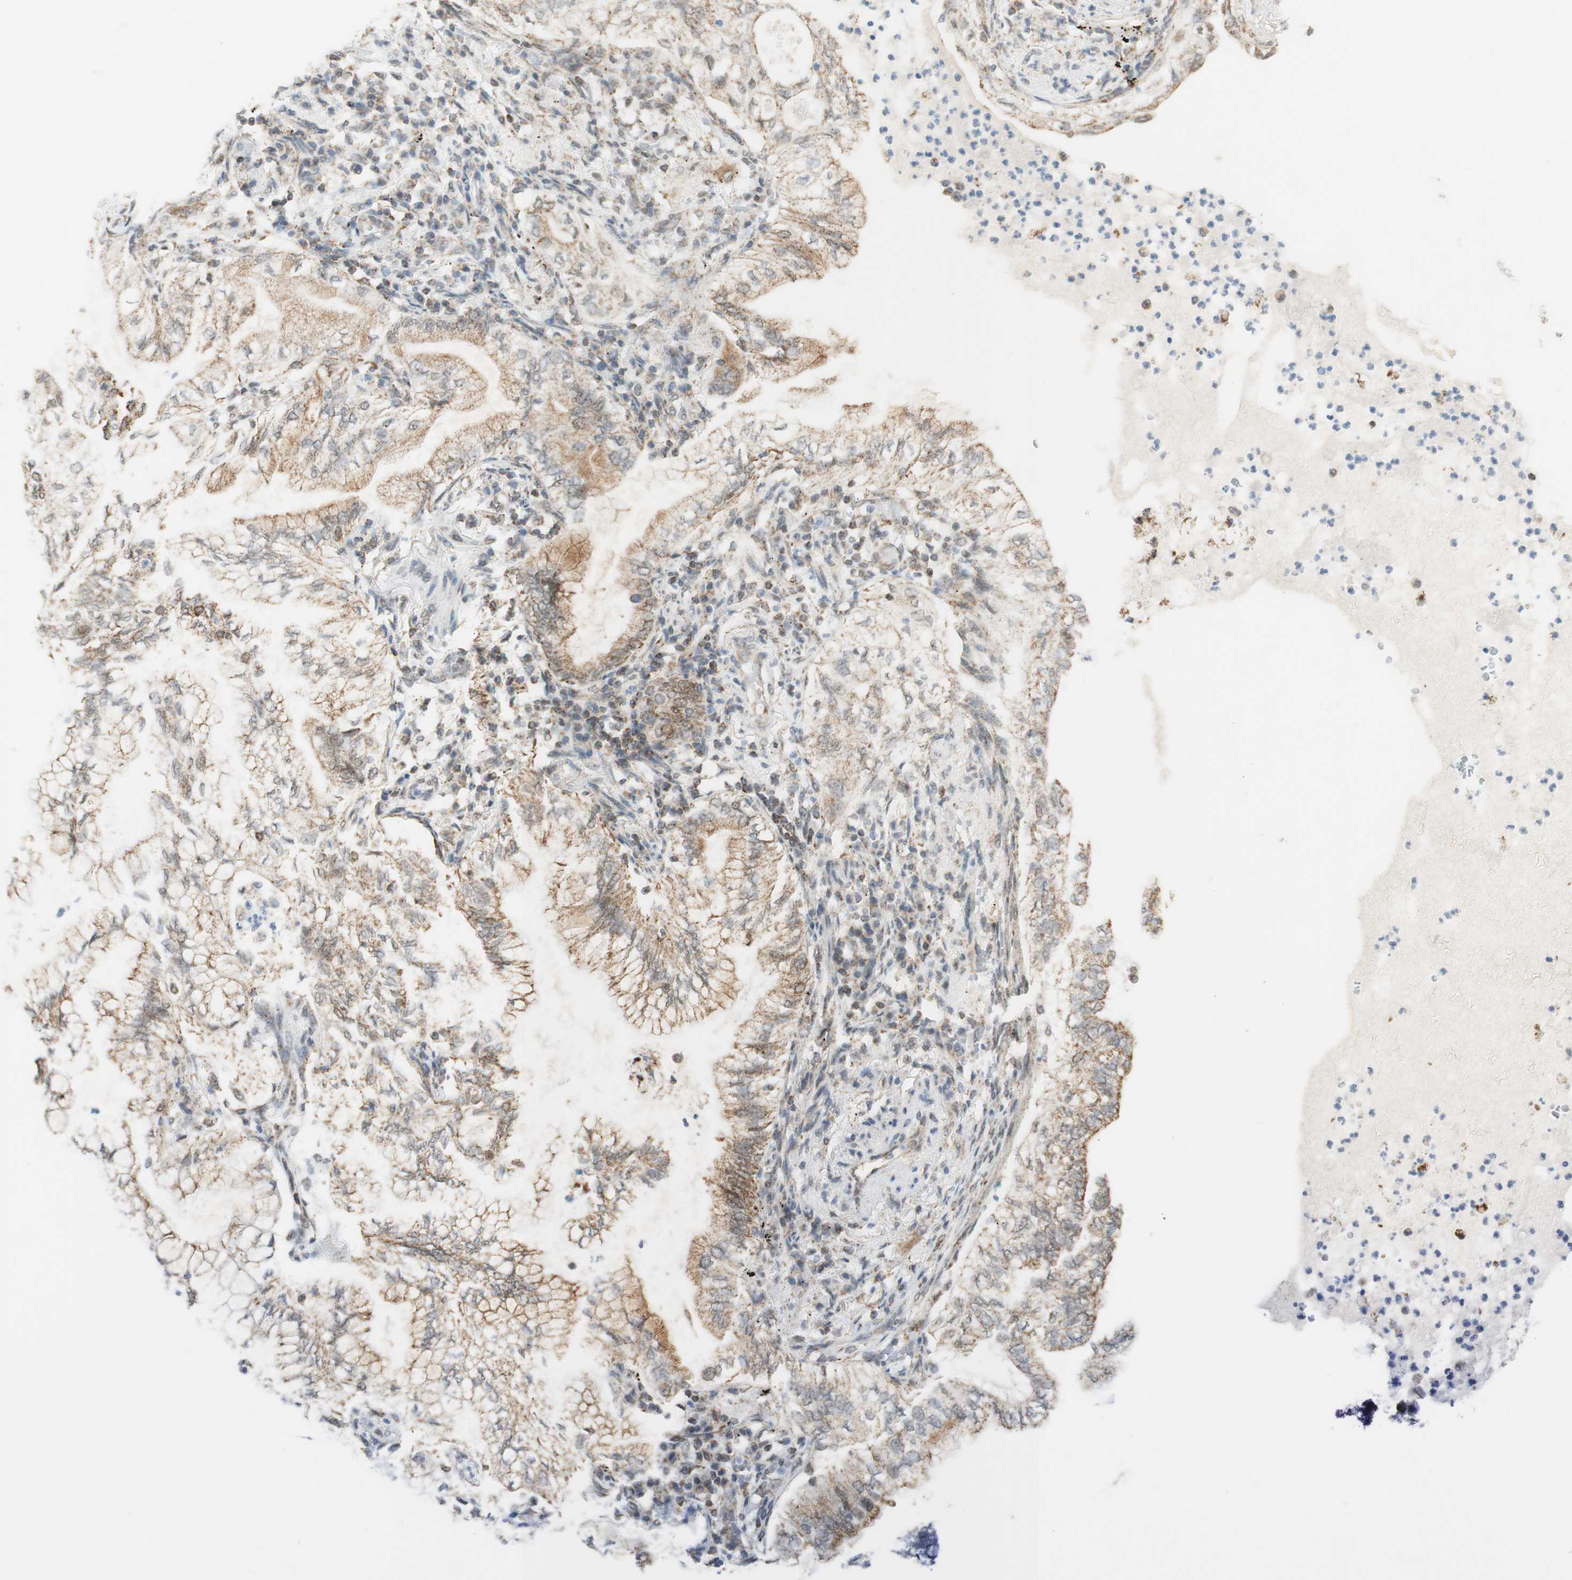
{"staining": {"intensity": "moderate", "quantity": ">75%", "location": "cytoplasmic/membranous"}, "tissue": "lung cancer", "cell_type": "Tumor cells", "image_type": "cancer", "snomed": [{"axis": "morphology", "description": "Normal tissue, NOS"}, {"axis": "morphology", "description": "Adenocarcinoma, NOS"}, {"axis": "topography", "description": "Bronchus"}, {"axis": "topography", "description": "Lung"}], "caption": "Immunohistochemistry (IHC) image of neoplastic tissue: adenocarcinoma (lung) stained using IHC displays medium levels of moderate protein expression localized specifically in the cytoplasmic/membranous of tumor cells, appearing as a cytoplasmic/membranous brown color.", "gene": "ZNF782", "patient": {"sex": "female", "age": 70}}